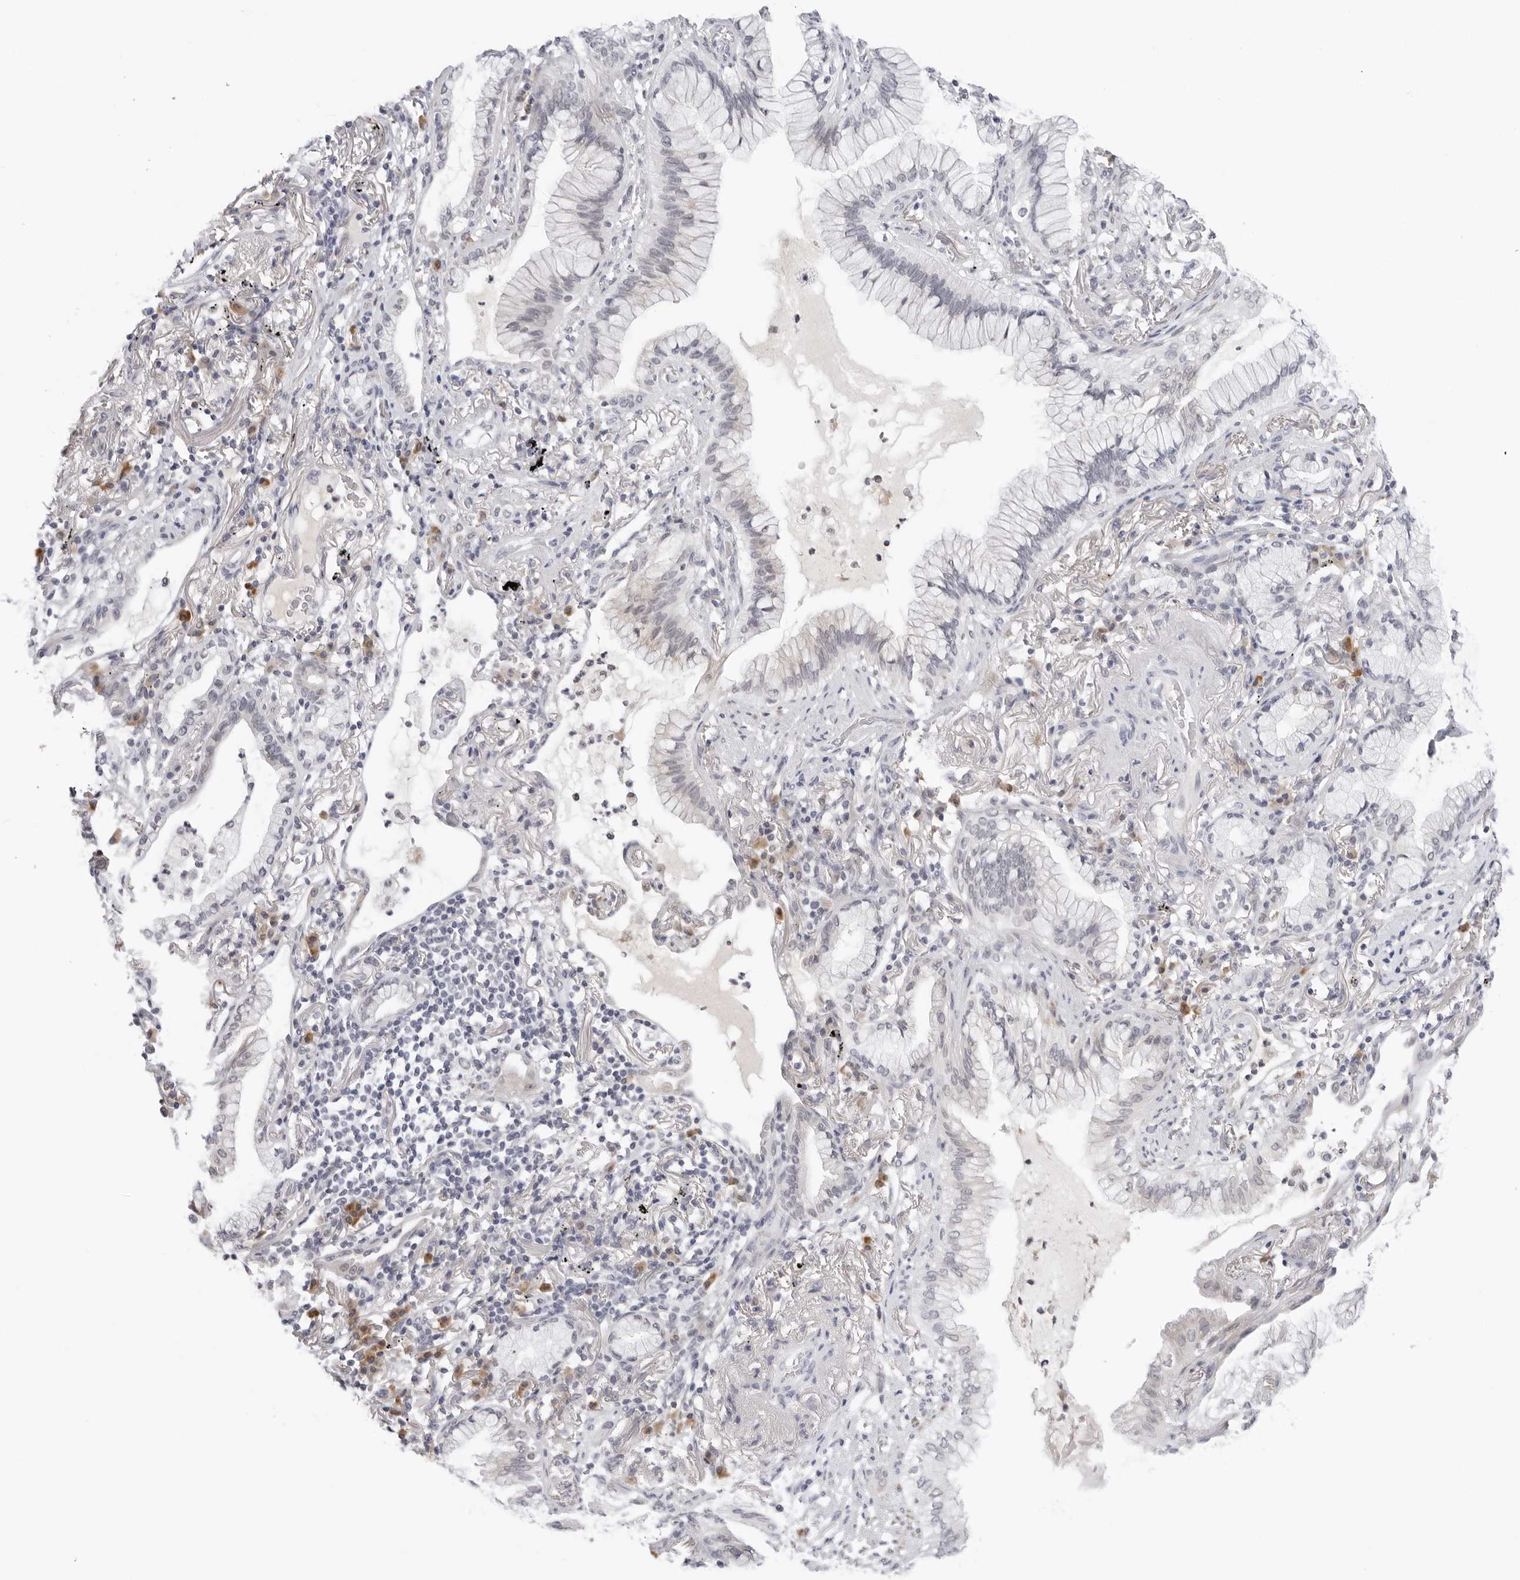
{"staining": {"intensity": "negative", "quantity": "none", "location": "none"}, "tissue": "lung cancer", "cell_type": "Tumor cells", "image_type": "cancer", "snomed": [{"axis": "morphology", "description": "Adenocarcinoma, NOS"}, {"axis": "topography", "description": "Lung"}], "caption": "A high-resolution photomicrograph shows immunohistochemistry staining of lung cancer, which displays no significant expression in tumor cells. Brightfield microscopy of immunohistochemistry (IHC) stained with DAB (3,3'-diaminobenzidine) (brown) and hematoxylin (blue), captured at high magnification.", "gene": "EDN2", "patient": {"sex": "female", "age": 70}}